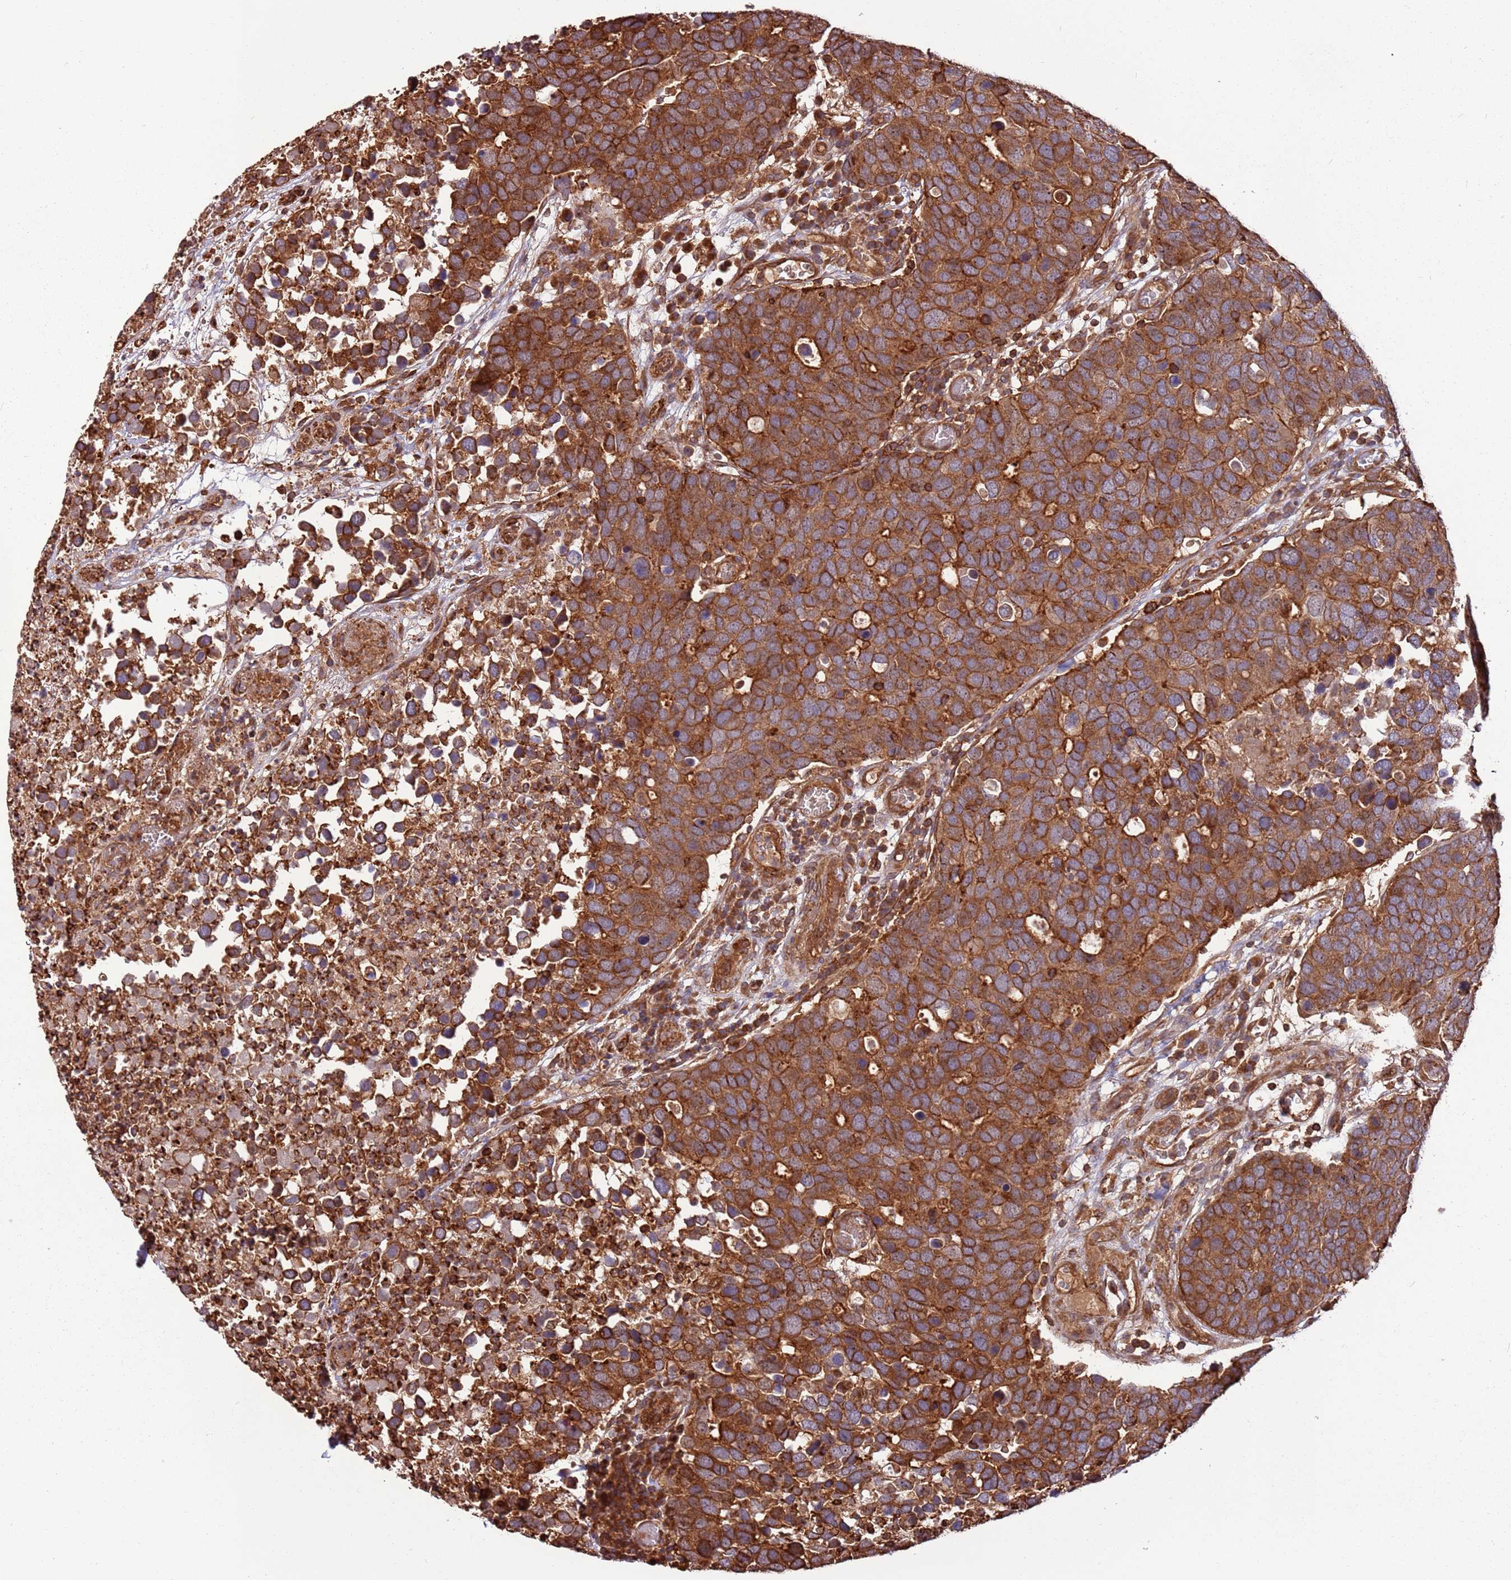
{"staining": {"intensity": "moderate", "quantity": ">75%", "location": "cytoplasmic/membranous"}, "tissue": "breast cancer", "cell_type": "Tumor cells", "image_type": "cancer", "snomed": [{"axis": "morphology", "description": "Duct carcinoma"}, {"axis": "topography", "description": "Breast"}], "caption": "Breast cancer (intraductal carcinoma) was stained to show a protein in brown. There is medium levels of moderate cytoplasmic/membranous staining in approximately >75% of tumor cells.", "gene": "ACVR2A", "patient": {"sex": "female", "age": 83}}